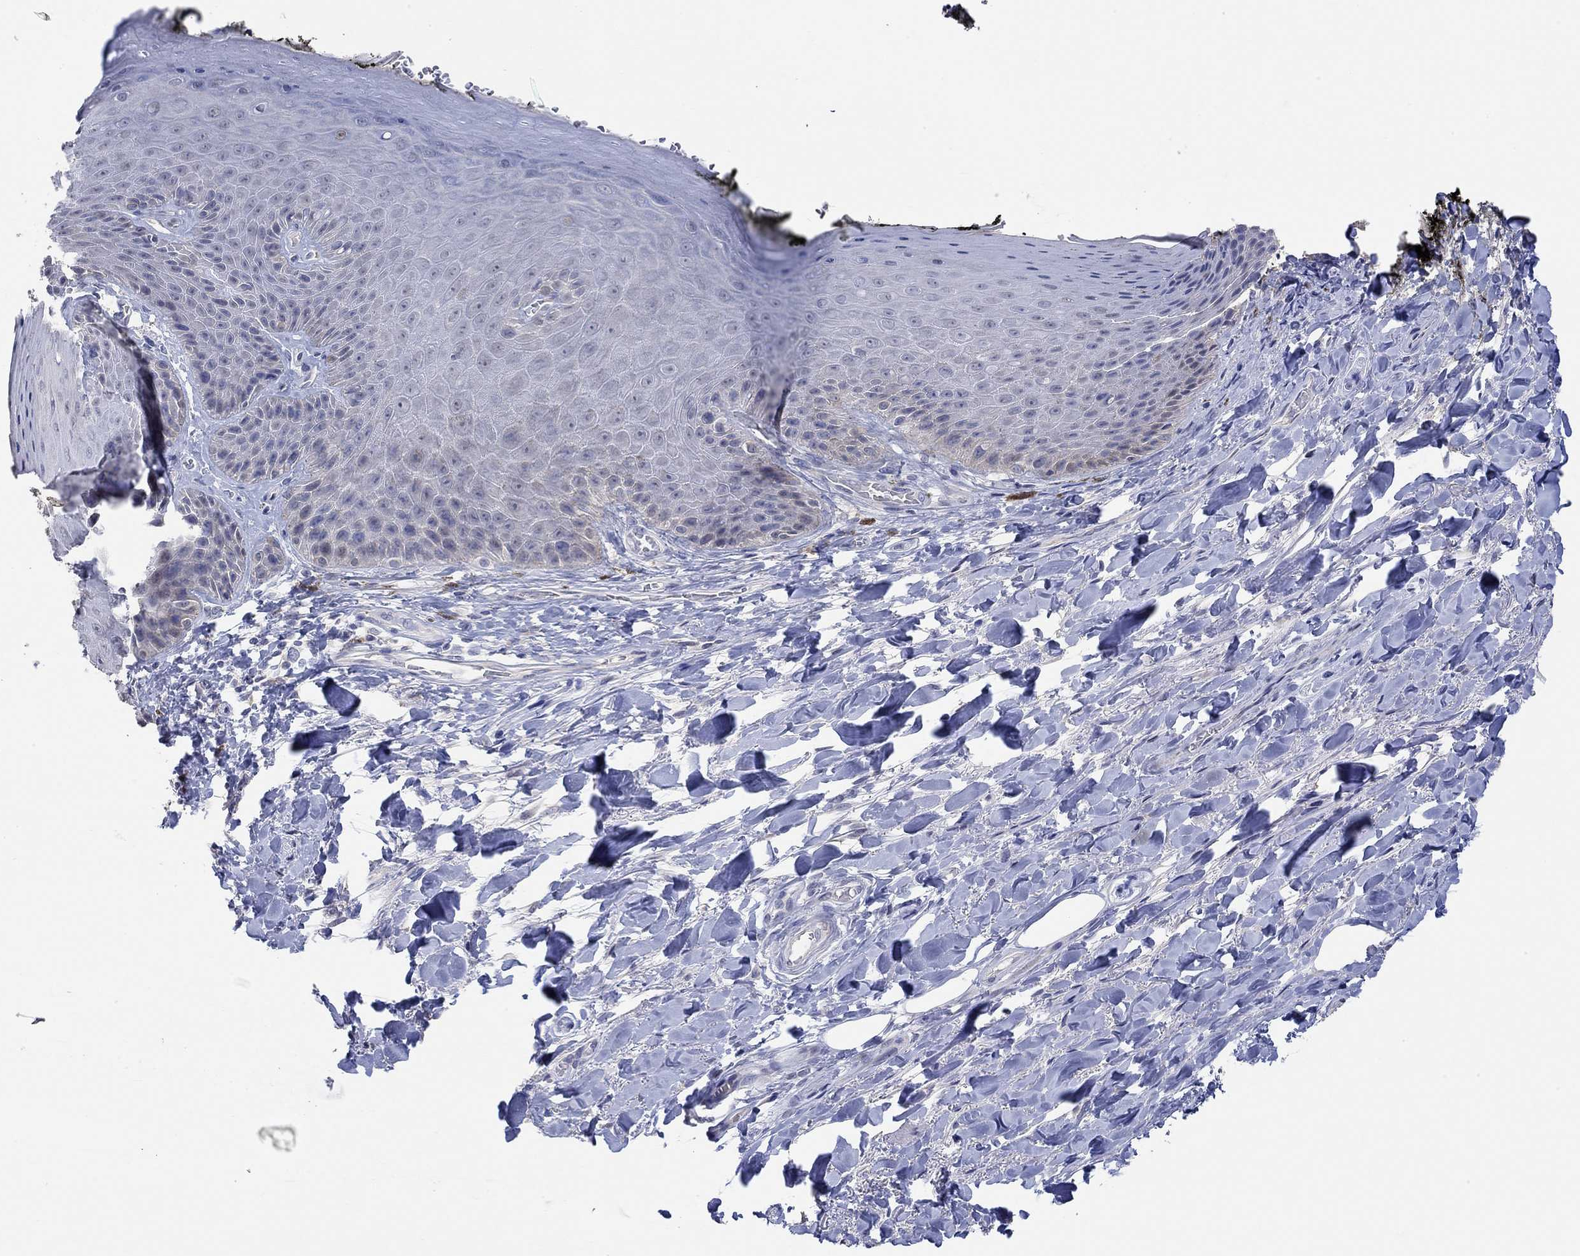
{"staining": {"intensity": "weak", "quantity": "<25%", "location": "cytoplasmic/membranous"}, "tissue": "skin", "cell_type": "Epidermal cells", "image_type": "normal", "snomed": [{"axis": "morphology", "description": "Normal tissue, NOS"}, {"axis": "topography", "description": "Anal"}, {"axis": "topography", "description": "Peripheral nerve tissue"}], "caption": "Image shows no protein expression in epidermal cells of unremarkable skin. (DAB (3,3'-diaminobenzidine) immunohistochemistry visualized using brightfield microscopy, high magnification).", "gene": "PNMA5", "patient": {"sex": "male", "age": 53}}